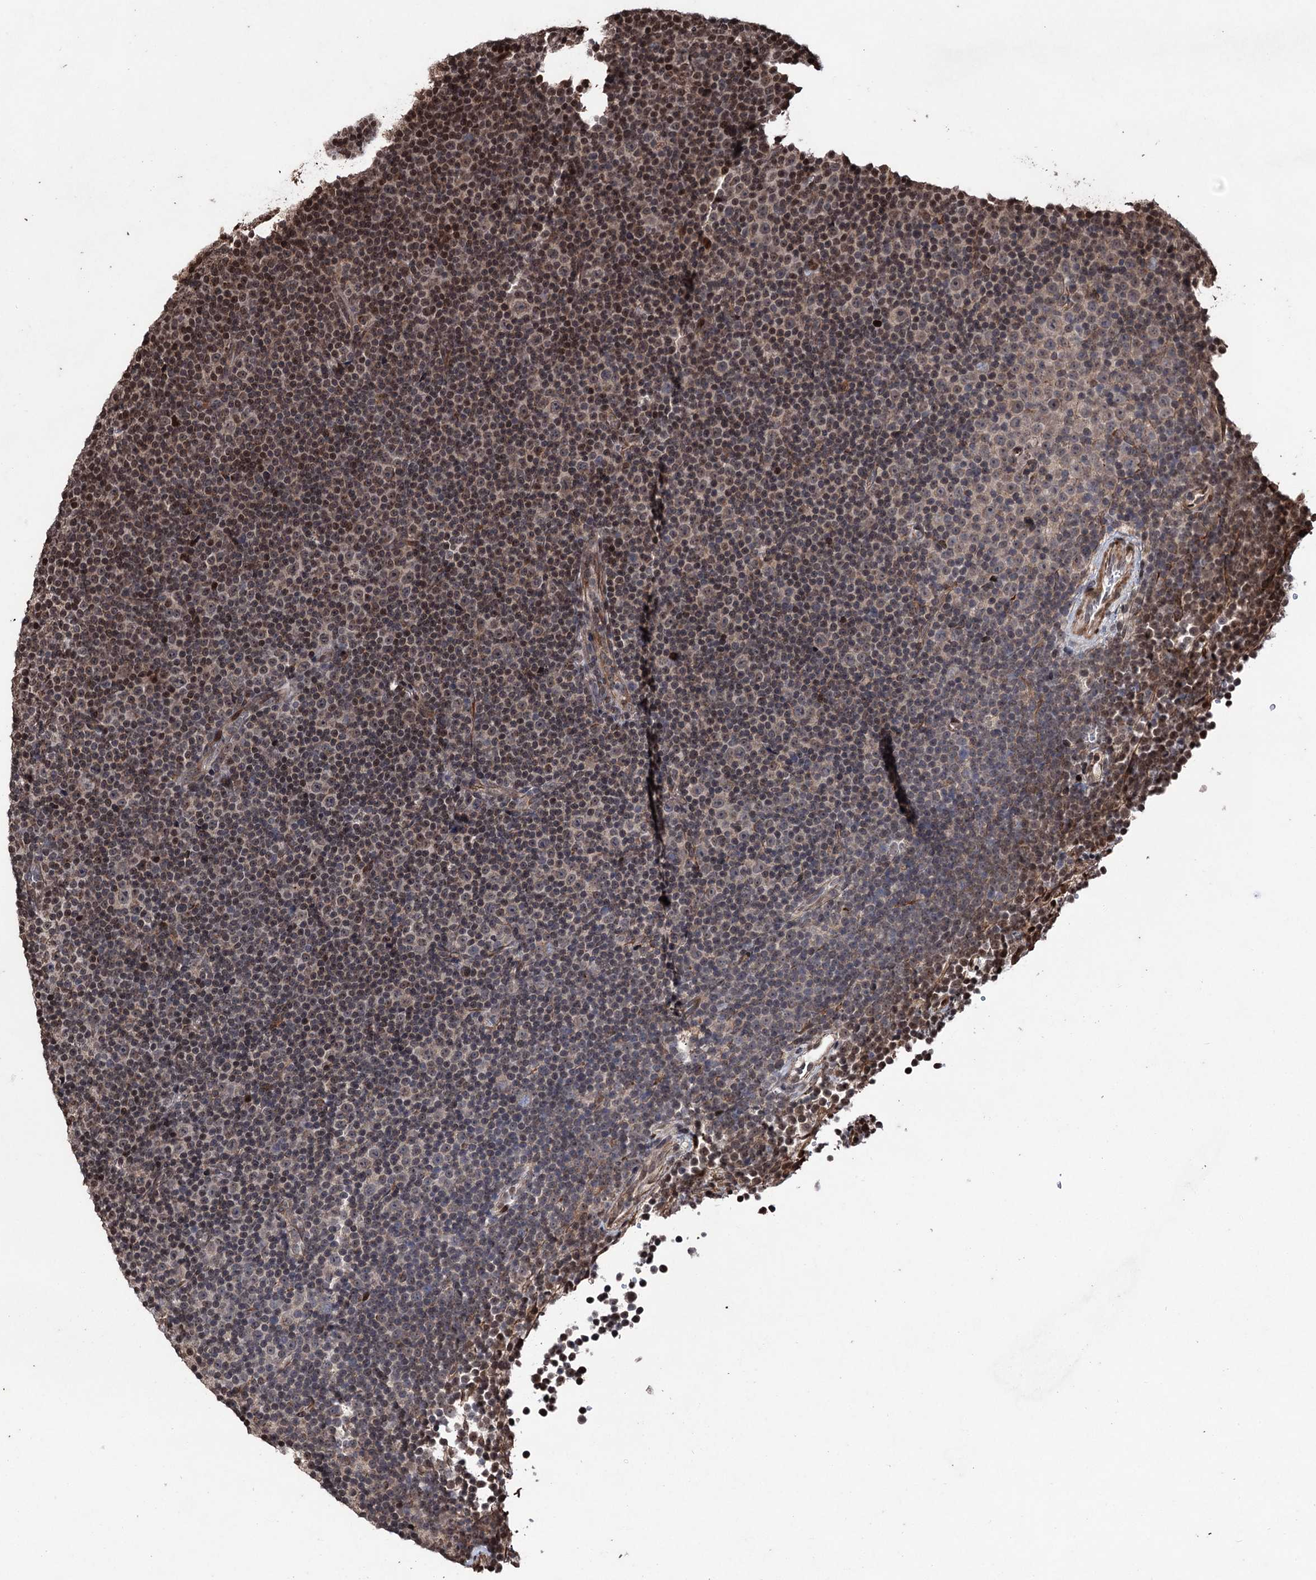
{"staining": {"intensity": "moderate", "quantity": "25%-75%", "location": "nuclear"}, "tissue": "lymphoma", "cell_type": "Tumor cells", "image_type": "cancer", "snomed": [{"axis": "morphology", "description": "Malignant lymphoma, non-Hodgkin's type, Low grade"}, {"axis": "topography", "description": "Lymph node"}], "caption": "Protein staining shows moderate nuclear positivity in approximately 25%-75% of tumor cells in lymphoma.", "gene": "EYA4", "patient": {"sex": "female", "age": 67}}